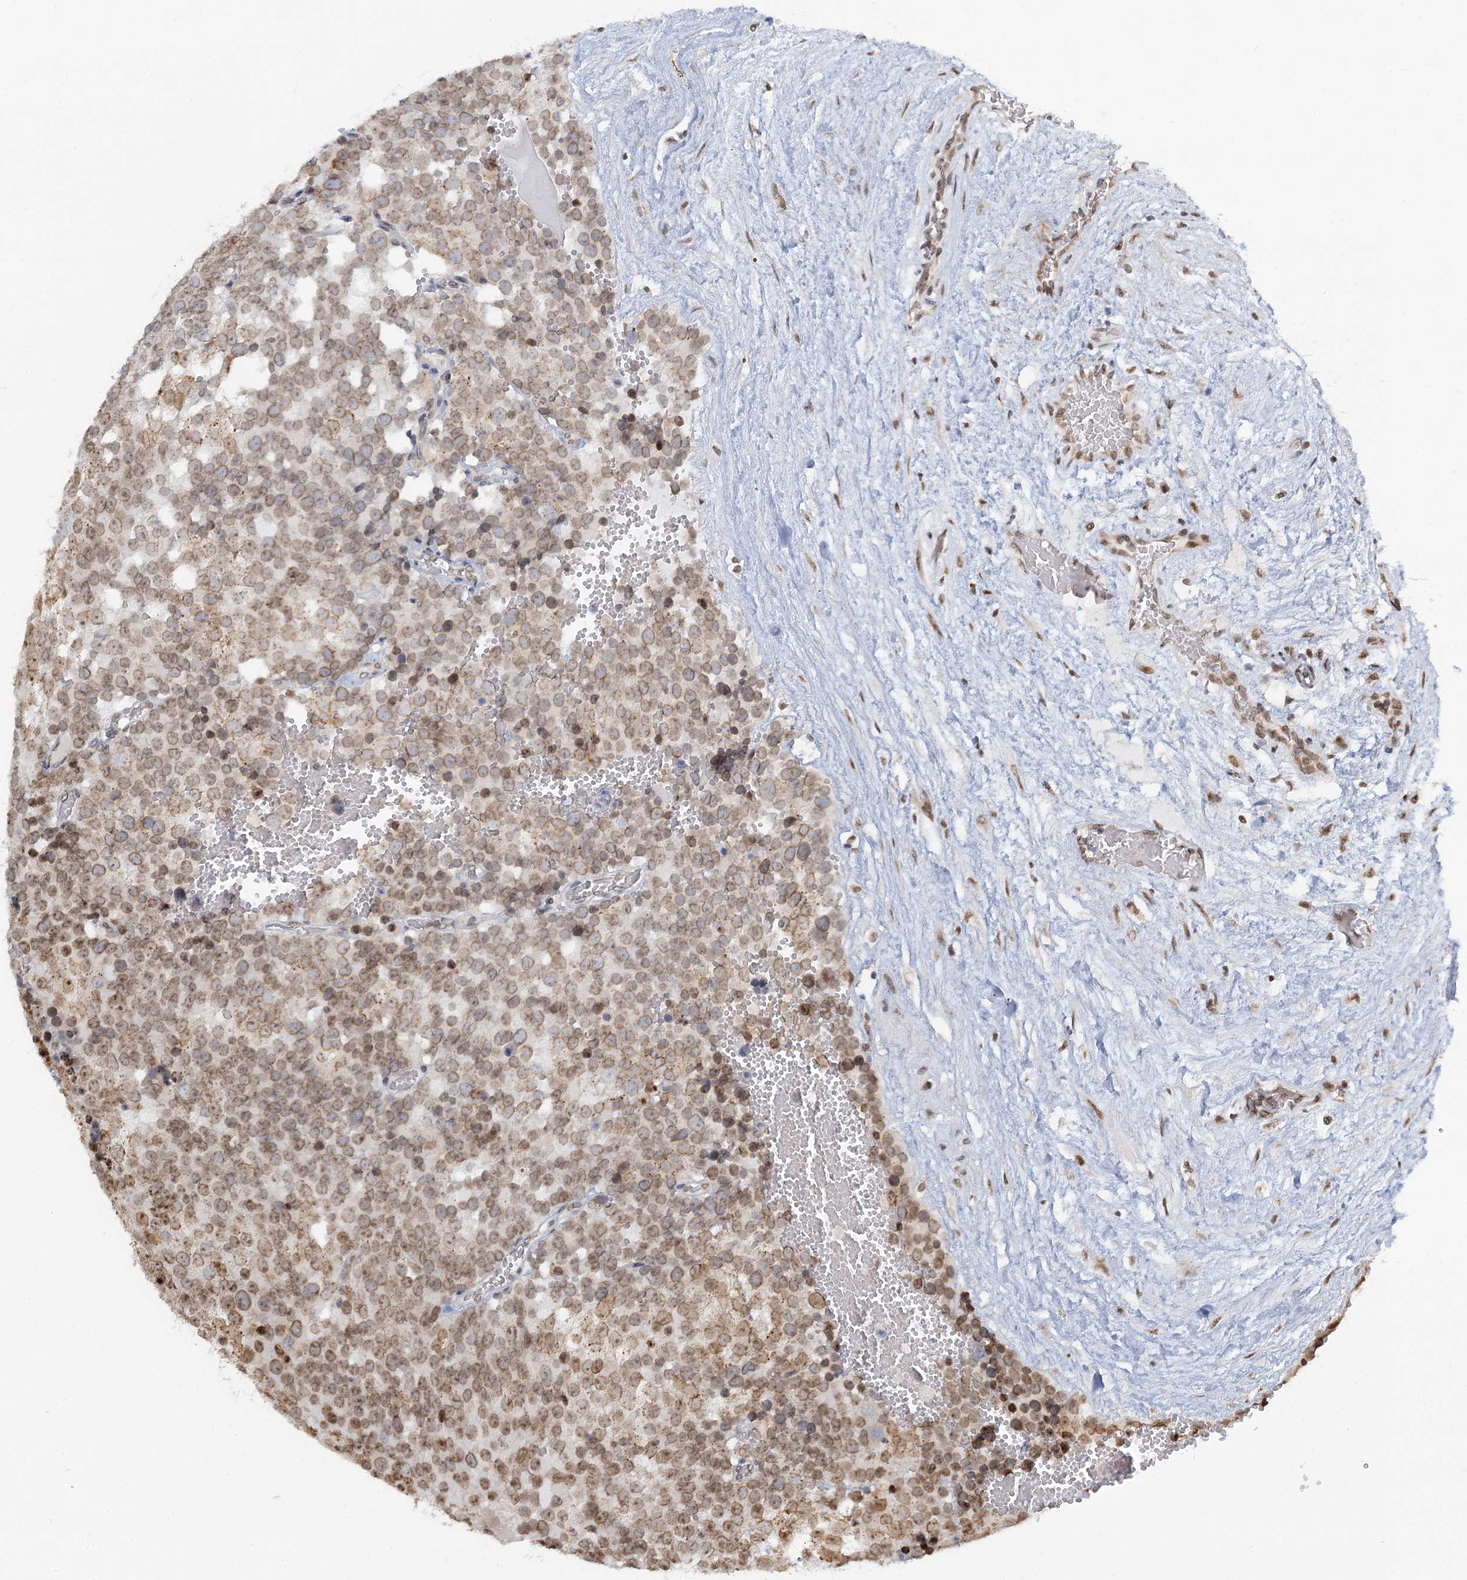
{"staining": {"intensity": "weak", "quantity": ">75%", "location": "cytoplasmic/membranous,nuclear"}, "tissue": "testis cancer", "cell_type": "Tumor cells", "image_type": "cancer", "snomed": [{"axis": "morphology", "description": "Seminoma, NOS"}, {"axis": "topography", "description": "Testis"}], "caption": "Immunohistochemistry (IHC) (DAB) staining of testis cancer (seminoma) reveals weak cytoplasmic/membranous and nuclear protein positivity in about >75% of tumor cells.", "gene": "TREX1", "patient": {"sex": "male", "age": 71}}